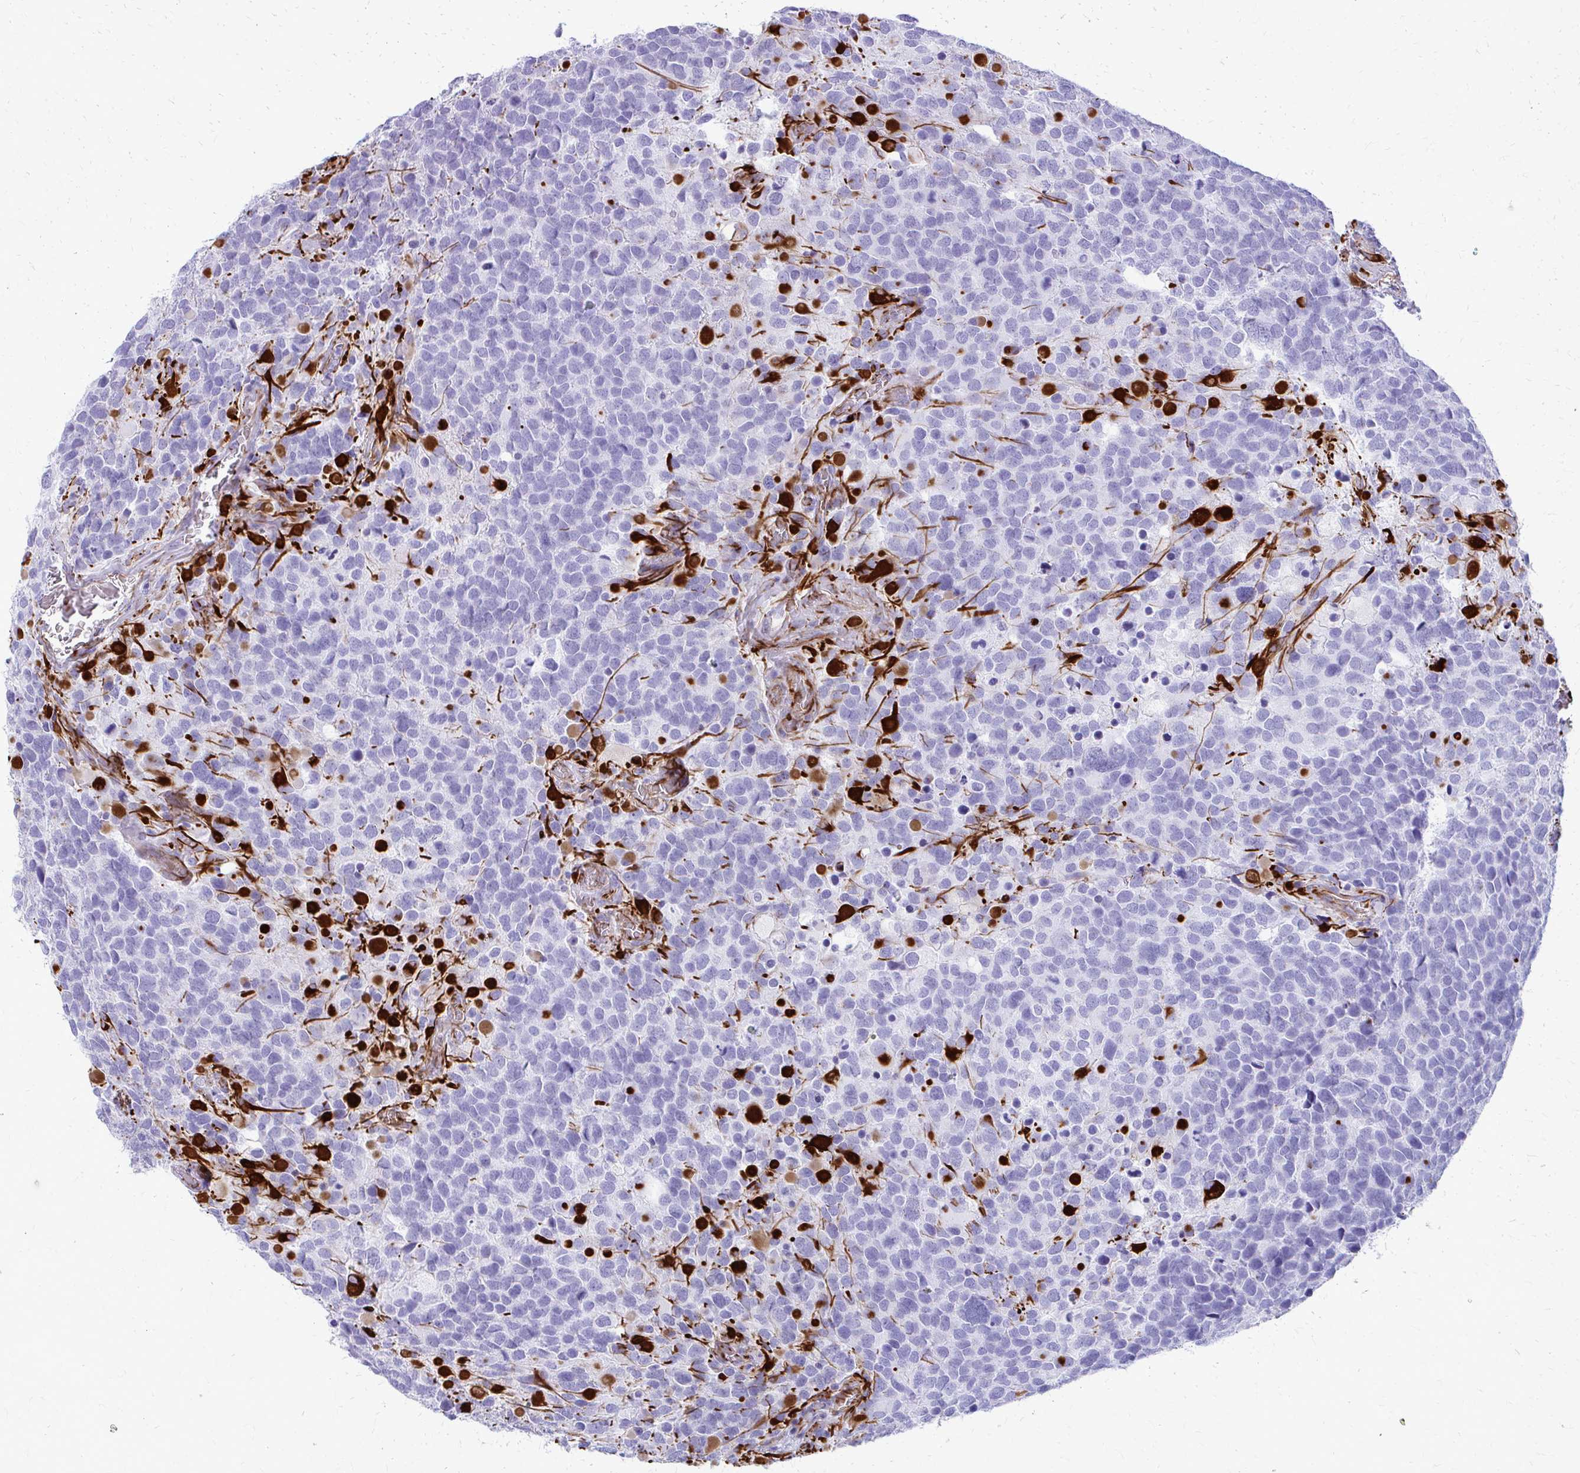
{"staining": {"intensity": "negative", "quantity": "none", "location": "none"}, "tissue": "glioma", "cell_type": "Tumor cells", "image_type": "cancer", "snomed": [{"axis": "morphology", "description": "Glioma, malignant, High grade"}, {"axis": "topography", "description": "Brain"}], "caption": "Immunohistochemistry of human glioma demonstrates no expression in tumor cells. The staining was performed using DAB to visualize the protein expression in brown, while the nuclei were stained in blue with hematoxylin (Magnification: 20x).", "gene": "TRIM6", "patient": {"sex": "female", "age": 40}}